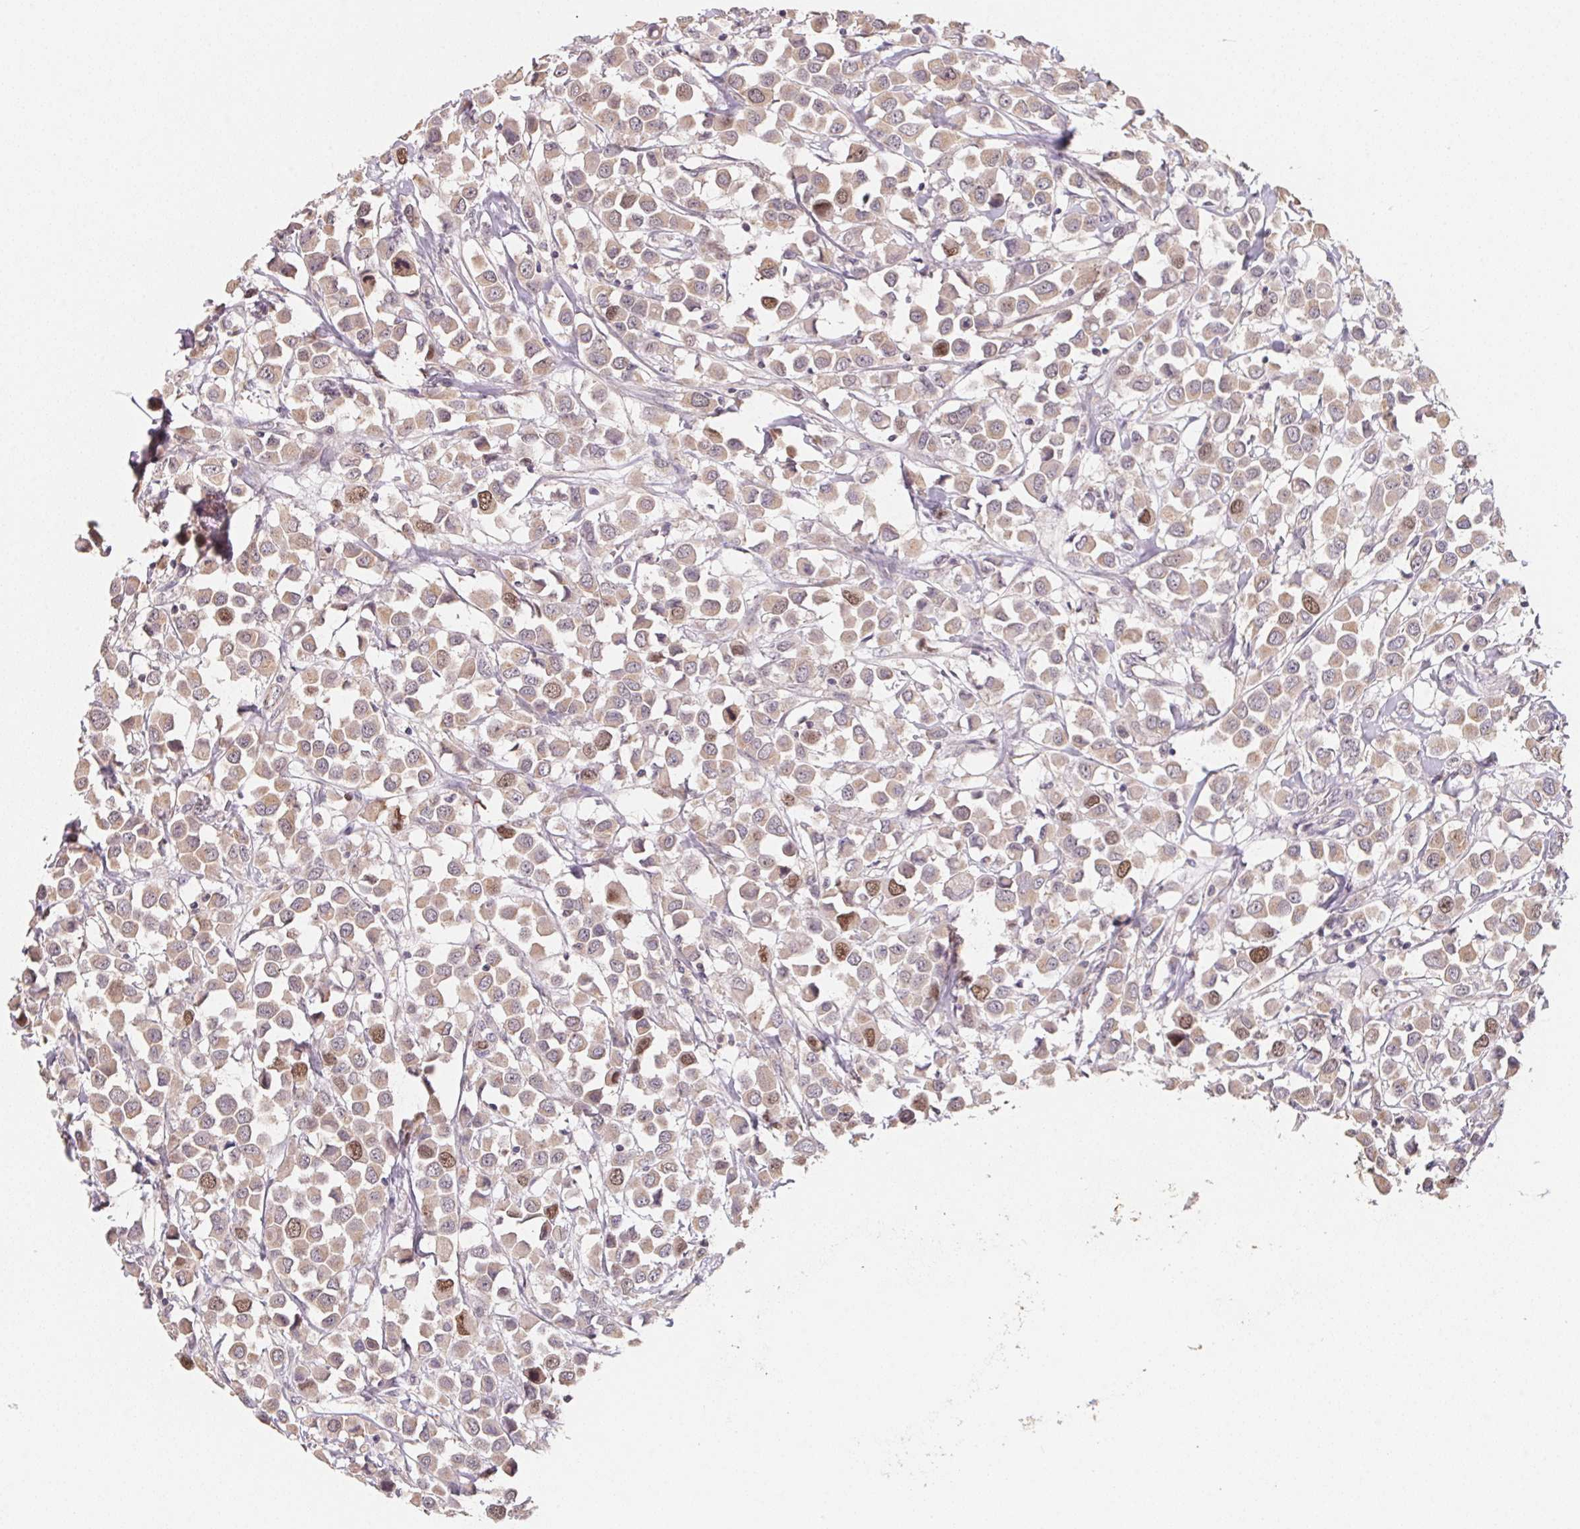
{"staining": {"intensity": "moderate", "quantity": "25%-75%", "location": "cytoplasmic/membranous,nuclear"}, "tissue": "breast cancer", "cell_type": "Tumor cells", "image_type": "cancer", "snomed": [{"axis": "morphology", "description": "Duct carcinoma"}, {"axis": "topography", "description": "Breast"}], "caption": "Immunohistochemistry (DAB (3,3'-diaminobenzidine)) staining of breast cancer (invasive ductal carcinoma) shows moderate cytoplasmic/membranous and nuclear protein positivity in approximately 25%-75% of tumor cells. Nuclei are stained in blue.", "gene": "KIFC1", "patient": {"sex": "female", "age": 61}}